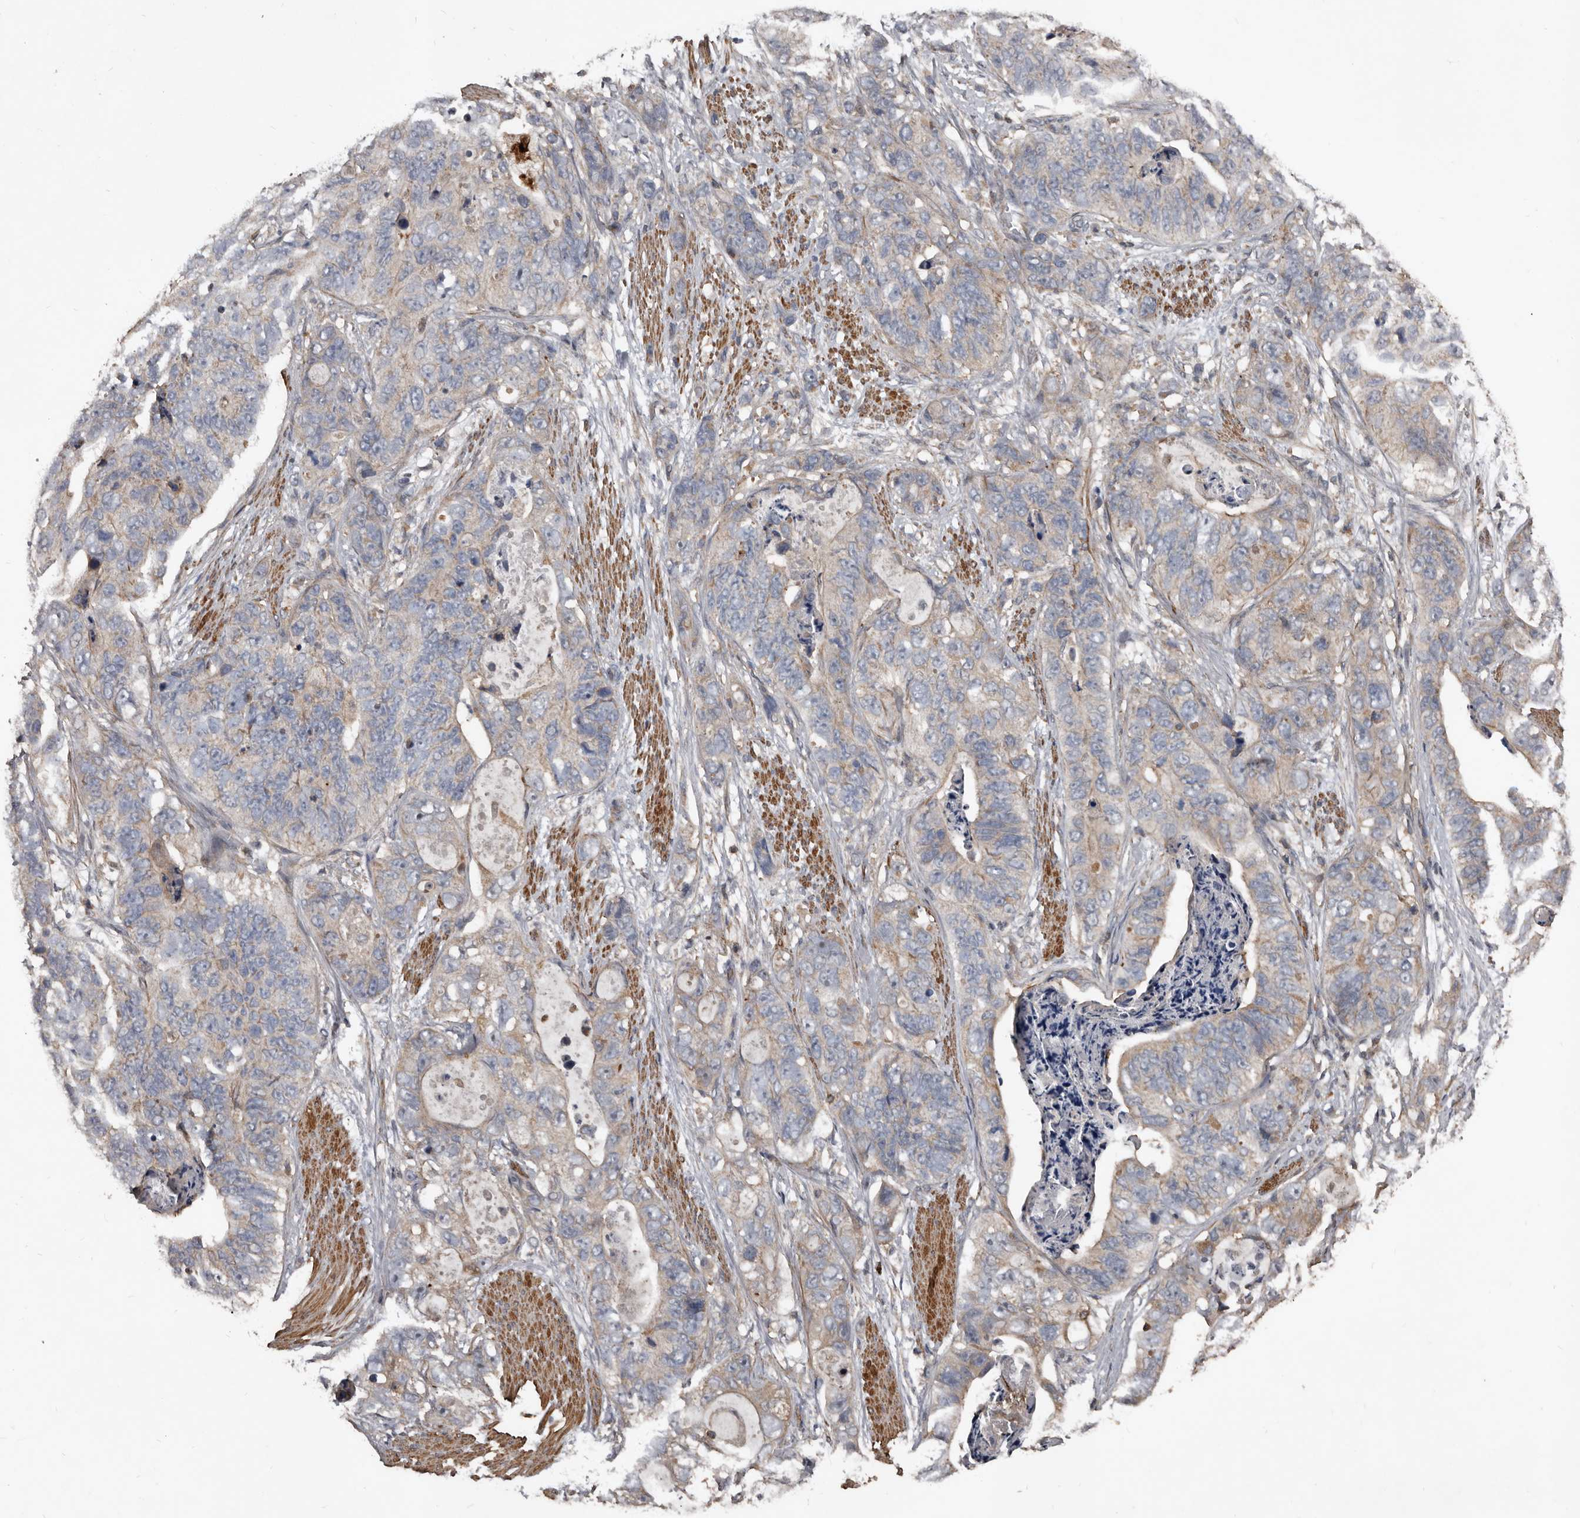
{"staining": {"intensity": "weak", "quantity": "<25%", "location": "cytoplasmic/membranous"}, "tissue": "stomach cancer", "cell_type": "Tumor cells", "image_type": "cancer", "snomed": [{"axis": "morphology", "description": "Adenocarcinoma, NOS"}, {"axis": "topography", "description": "Stomach"}], "caption": "Human stomach adenocarcinoma stained for a protein using immunohistochemistry (IHC) shows no expression in tumor cells.", "gene": "GREB1", "patient": {"sex": "female", "age": 89}}